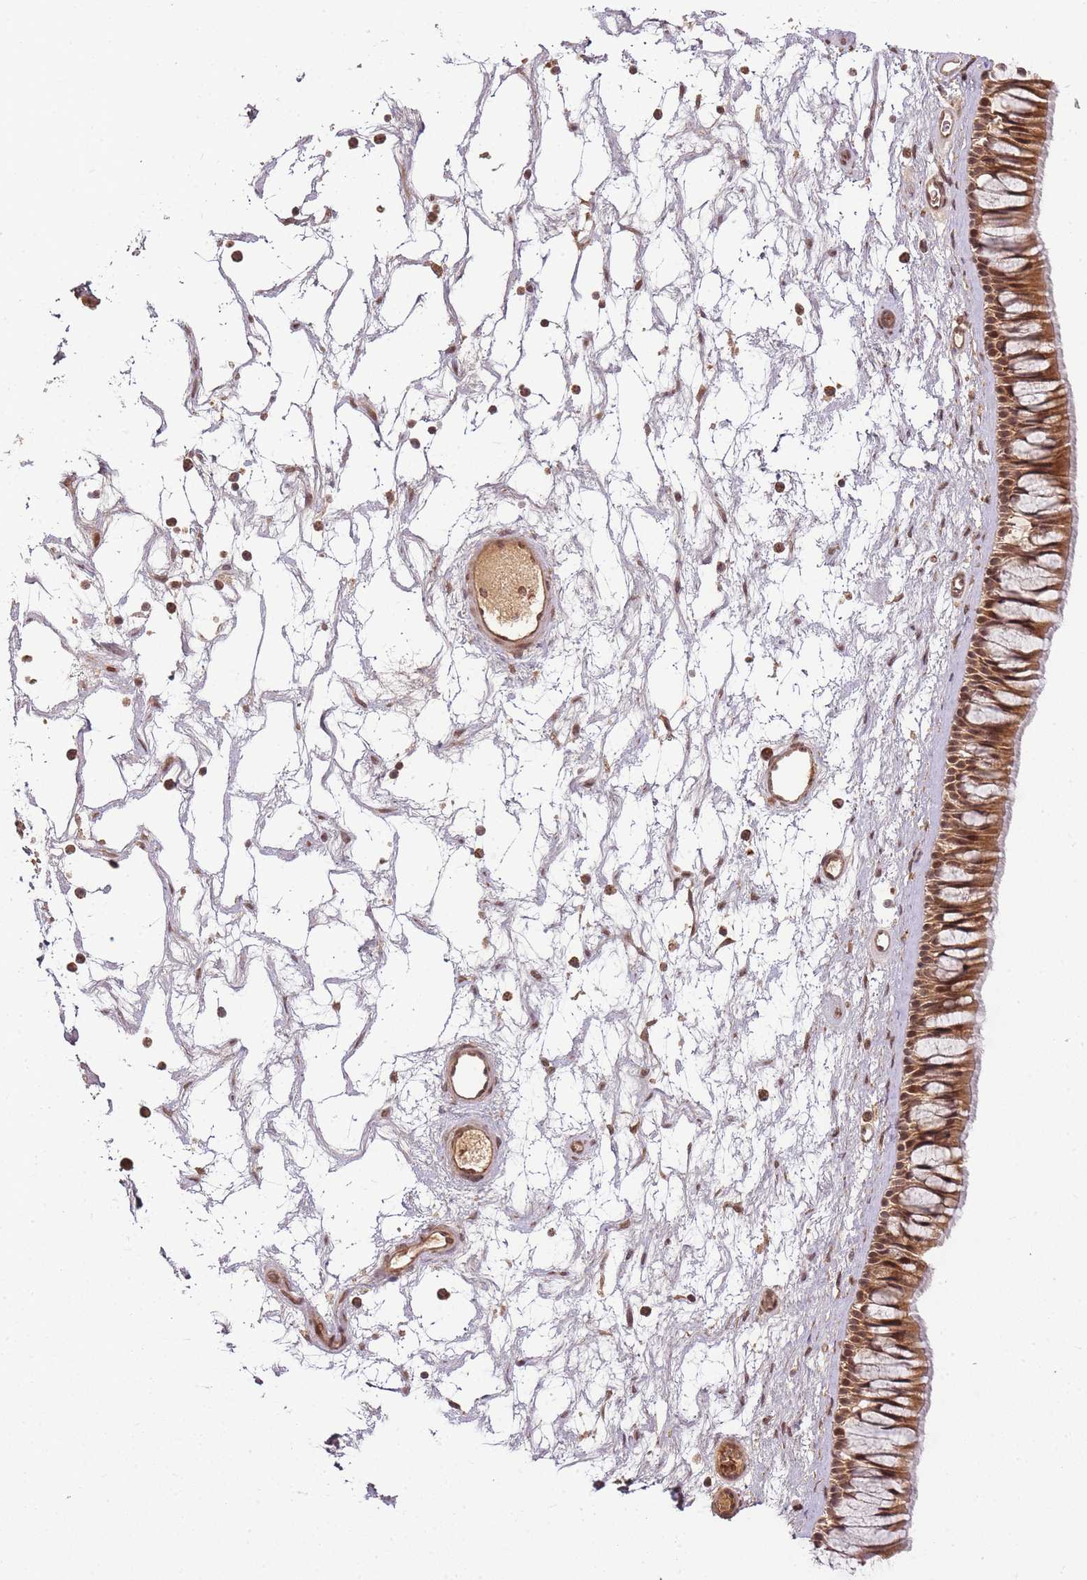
{"staining": {"intensity": "moderate", "quantity": ">75%", "location": "cytoplasmic/membranous,nuclear"}, "tissue": "nasopharynx", "cell_type": "Respiratory epithelial cells", "image_type": "normal", "snomed": [{"axis": "morphology", "description": "Normal tissue, NOS"}, {"axis": "topography", "description": "Nasopharynx"}], "caption": "Nasopharynx stained with DAB IHC demonstrates medium levels of moderate cytoplasmic/membranous,nuclear staining in about >75% of respiratory epithelial cells. The protein of interest is shown in brown color, while the nuclei are stained blue.", "gene": "ZNF497", "patient": {"sex": "male", "age": 64}}